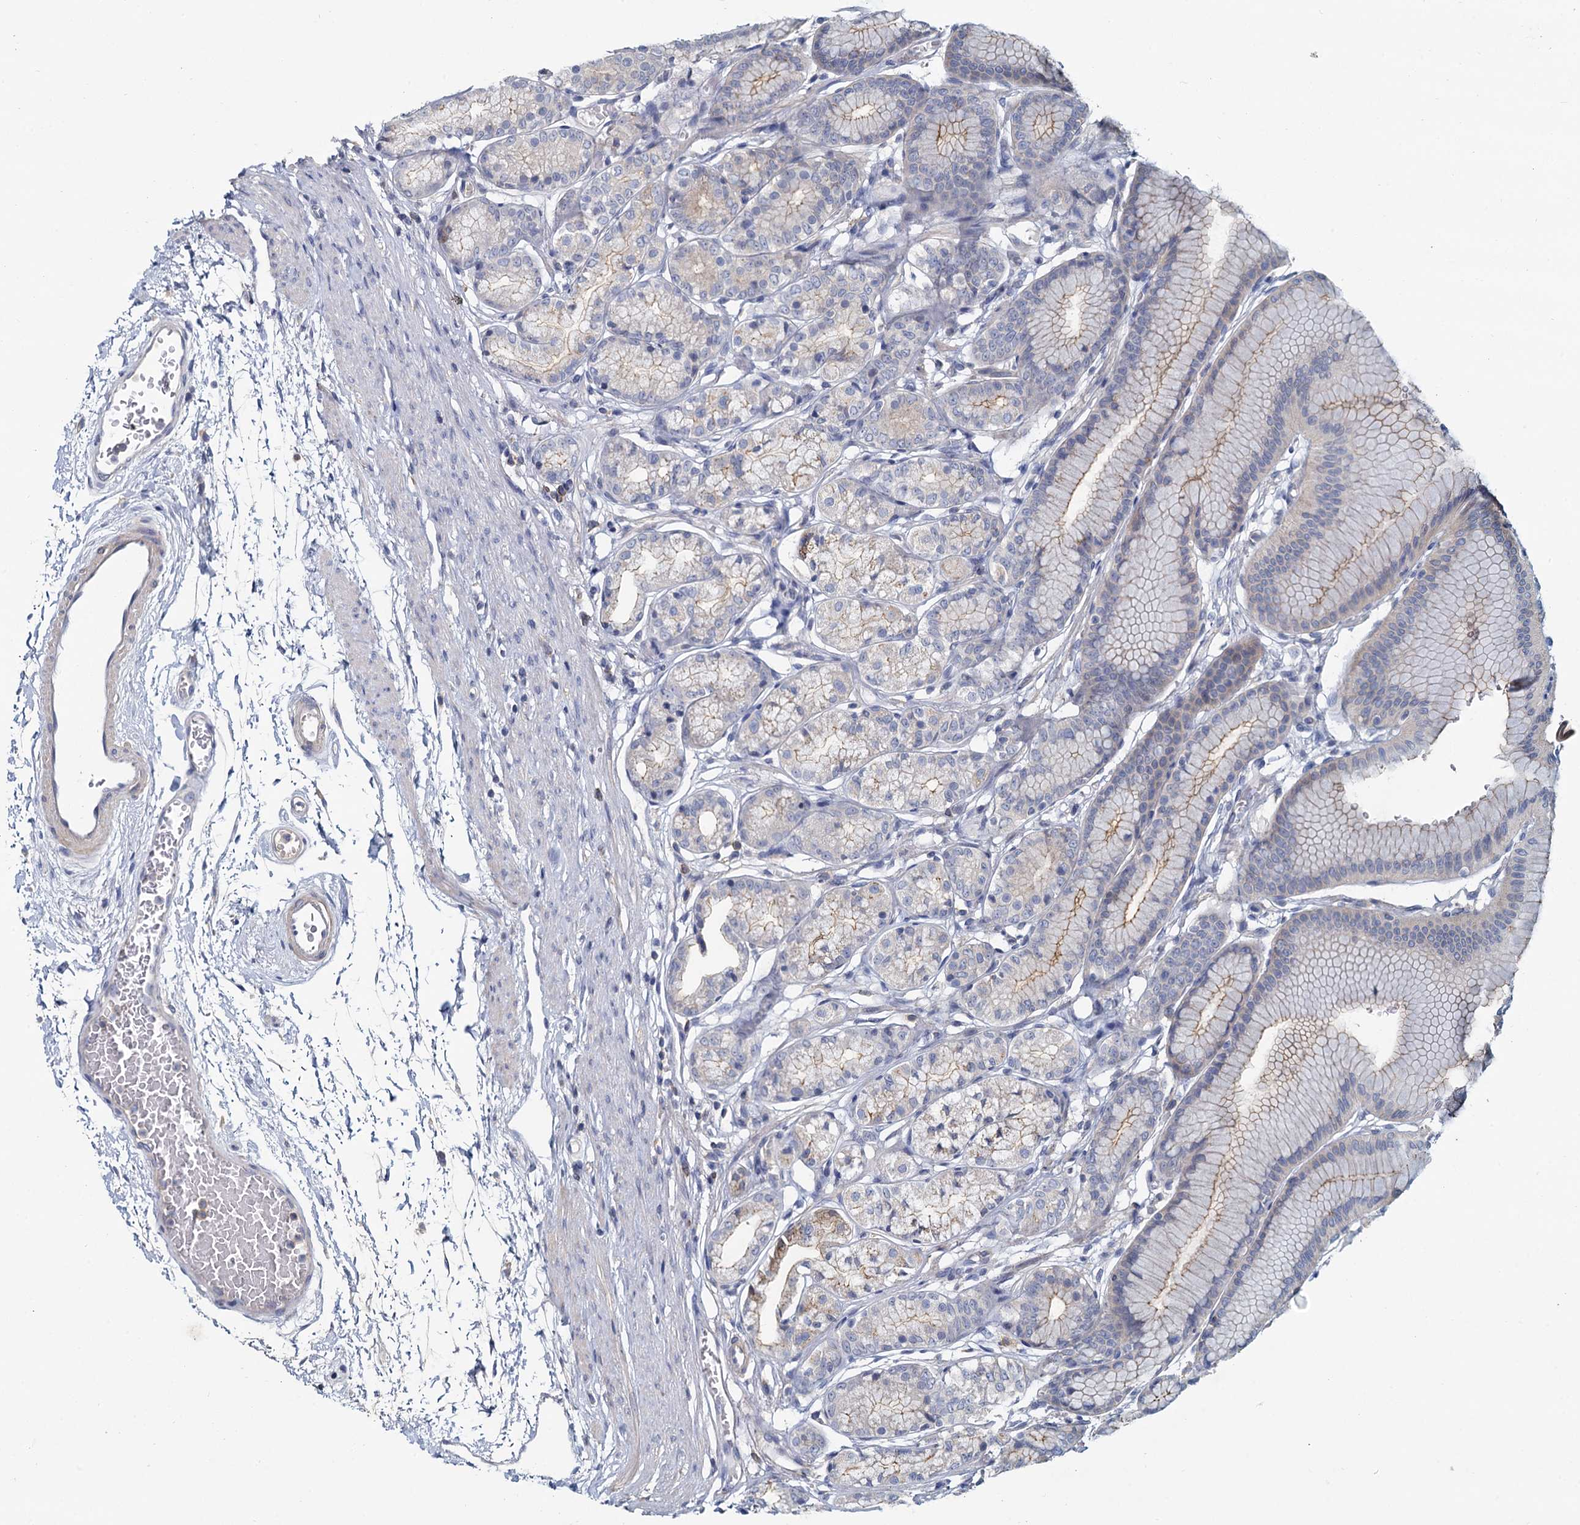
{"staining": {"intensity": "weak", "quantity": "25%-75%", "location": "cytoplasmic/membranous"}, "tissue": "stomach", "cell_type": "Glandular cells", "image_type": "normal", "snomed": [{"axis": "morphology", "description": "Normal tissue, NOS"}, {"axis": "morphology", "description": "Adenocarcinoma, NOS"}, {"axis": "morphology", "description": "Adenocarcinoma, High grade"}, {"axis": "topography", "description": "Stomach, upper"}, {"axis": "topography", "description": "Stomach"}], "caption": "The immunohistochemical stain labels weak cytoplasmic/membranous positivity in glandular cells of normal stomach. (brown staining indicates protein expression, while blue staining denotes nuclei).", "gene": "ACSM3", "patient": {"sex": "female", "age": 65}}